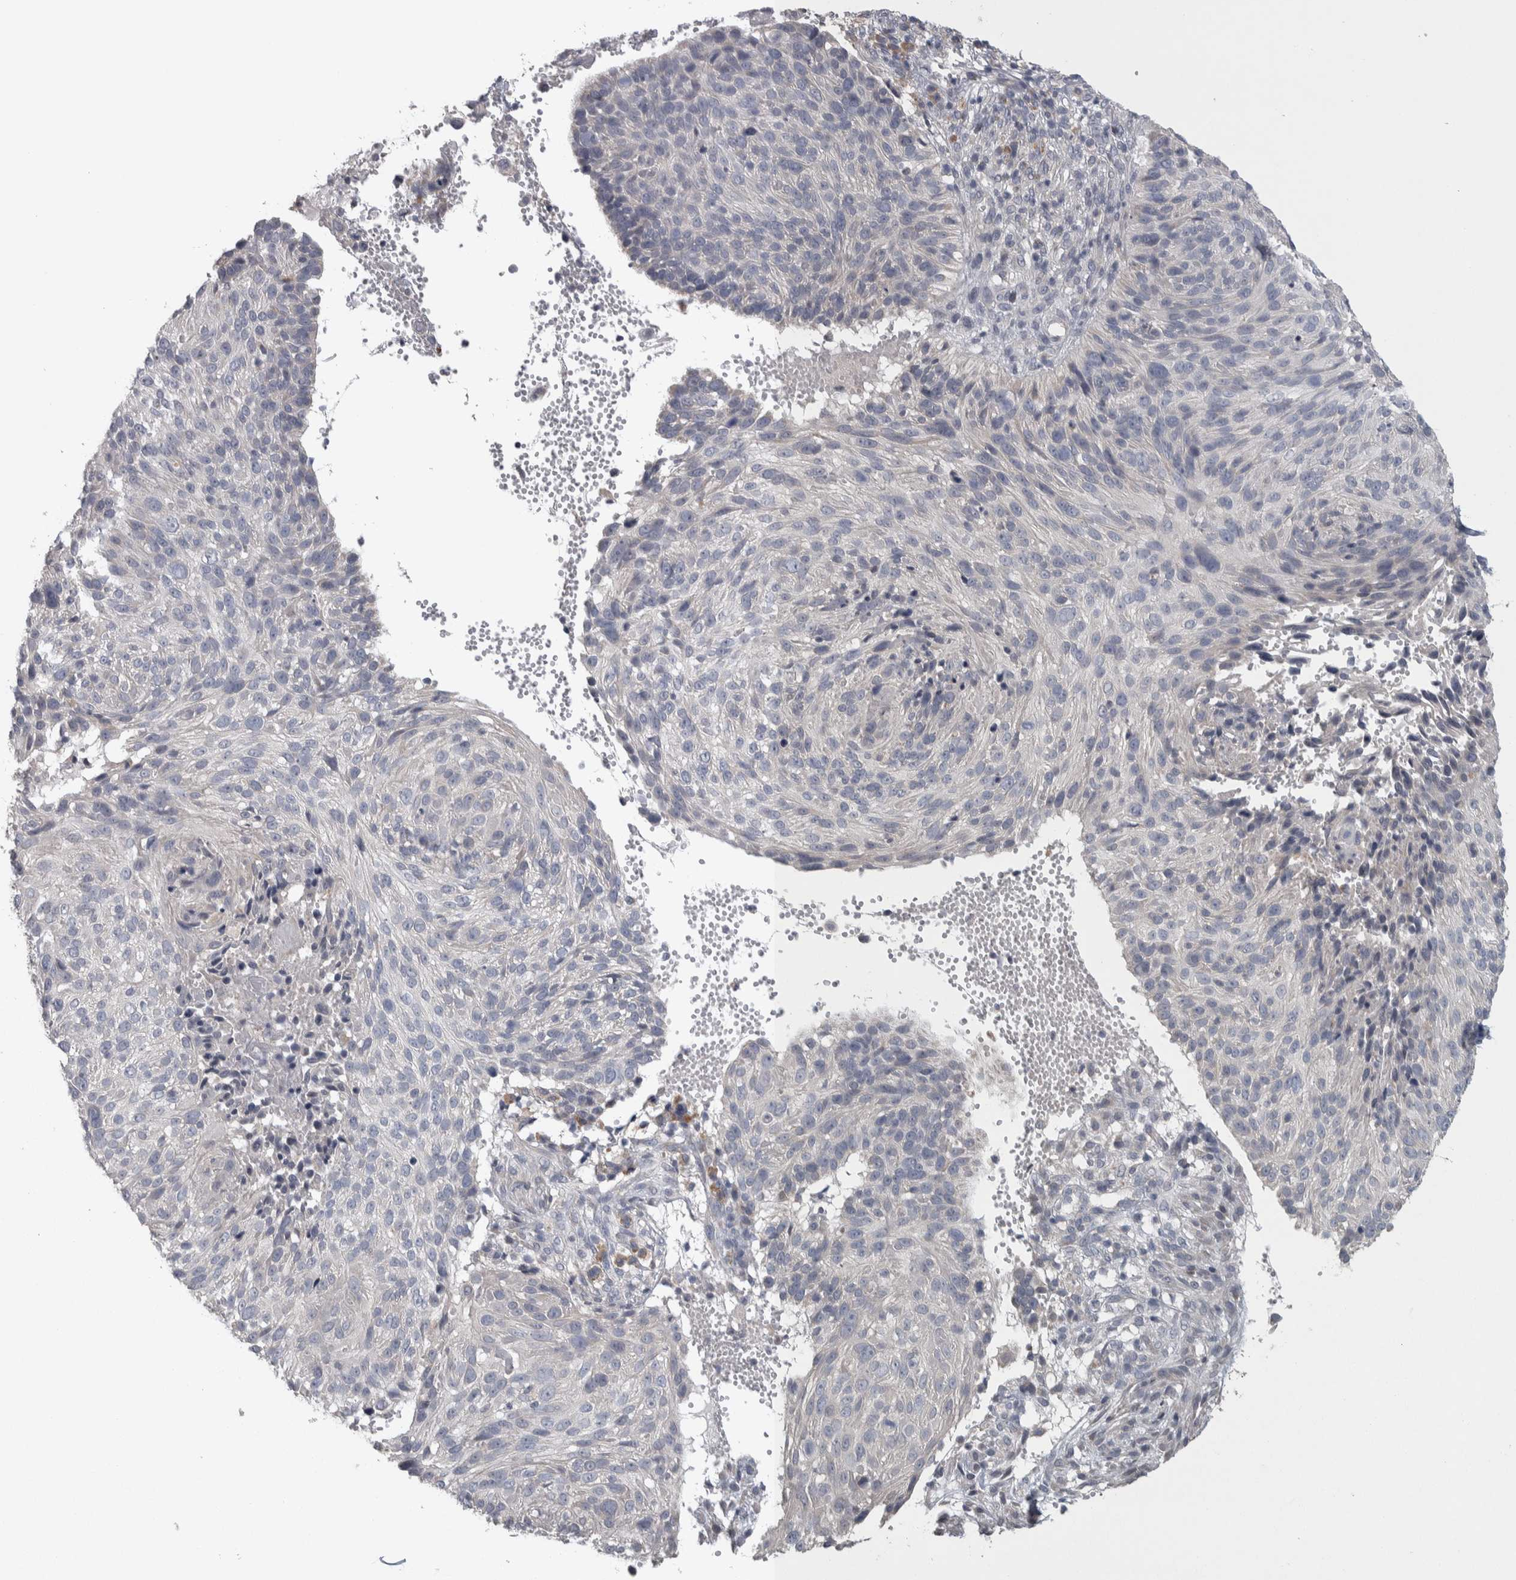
{"staining": {"intensity": "negative", "quantity": "none", "location": "none"}, "tissue": "cervical cancer", "cell_type": "Tumor cells", "image_type": "cancer", "snomed": [{"axis": "morphology", "description": "Squamous cell carcinoma, NOS"}, {"axis": "topography", "description": "Cervix"}], "caption": "Immunohistochemical staining of squamous cell carcinoma (cervical) demonstrates no significant staining in tumor cells.", "gene": "SRP68", "patient": {"sex": "female", "age": 74}}